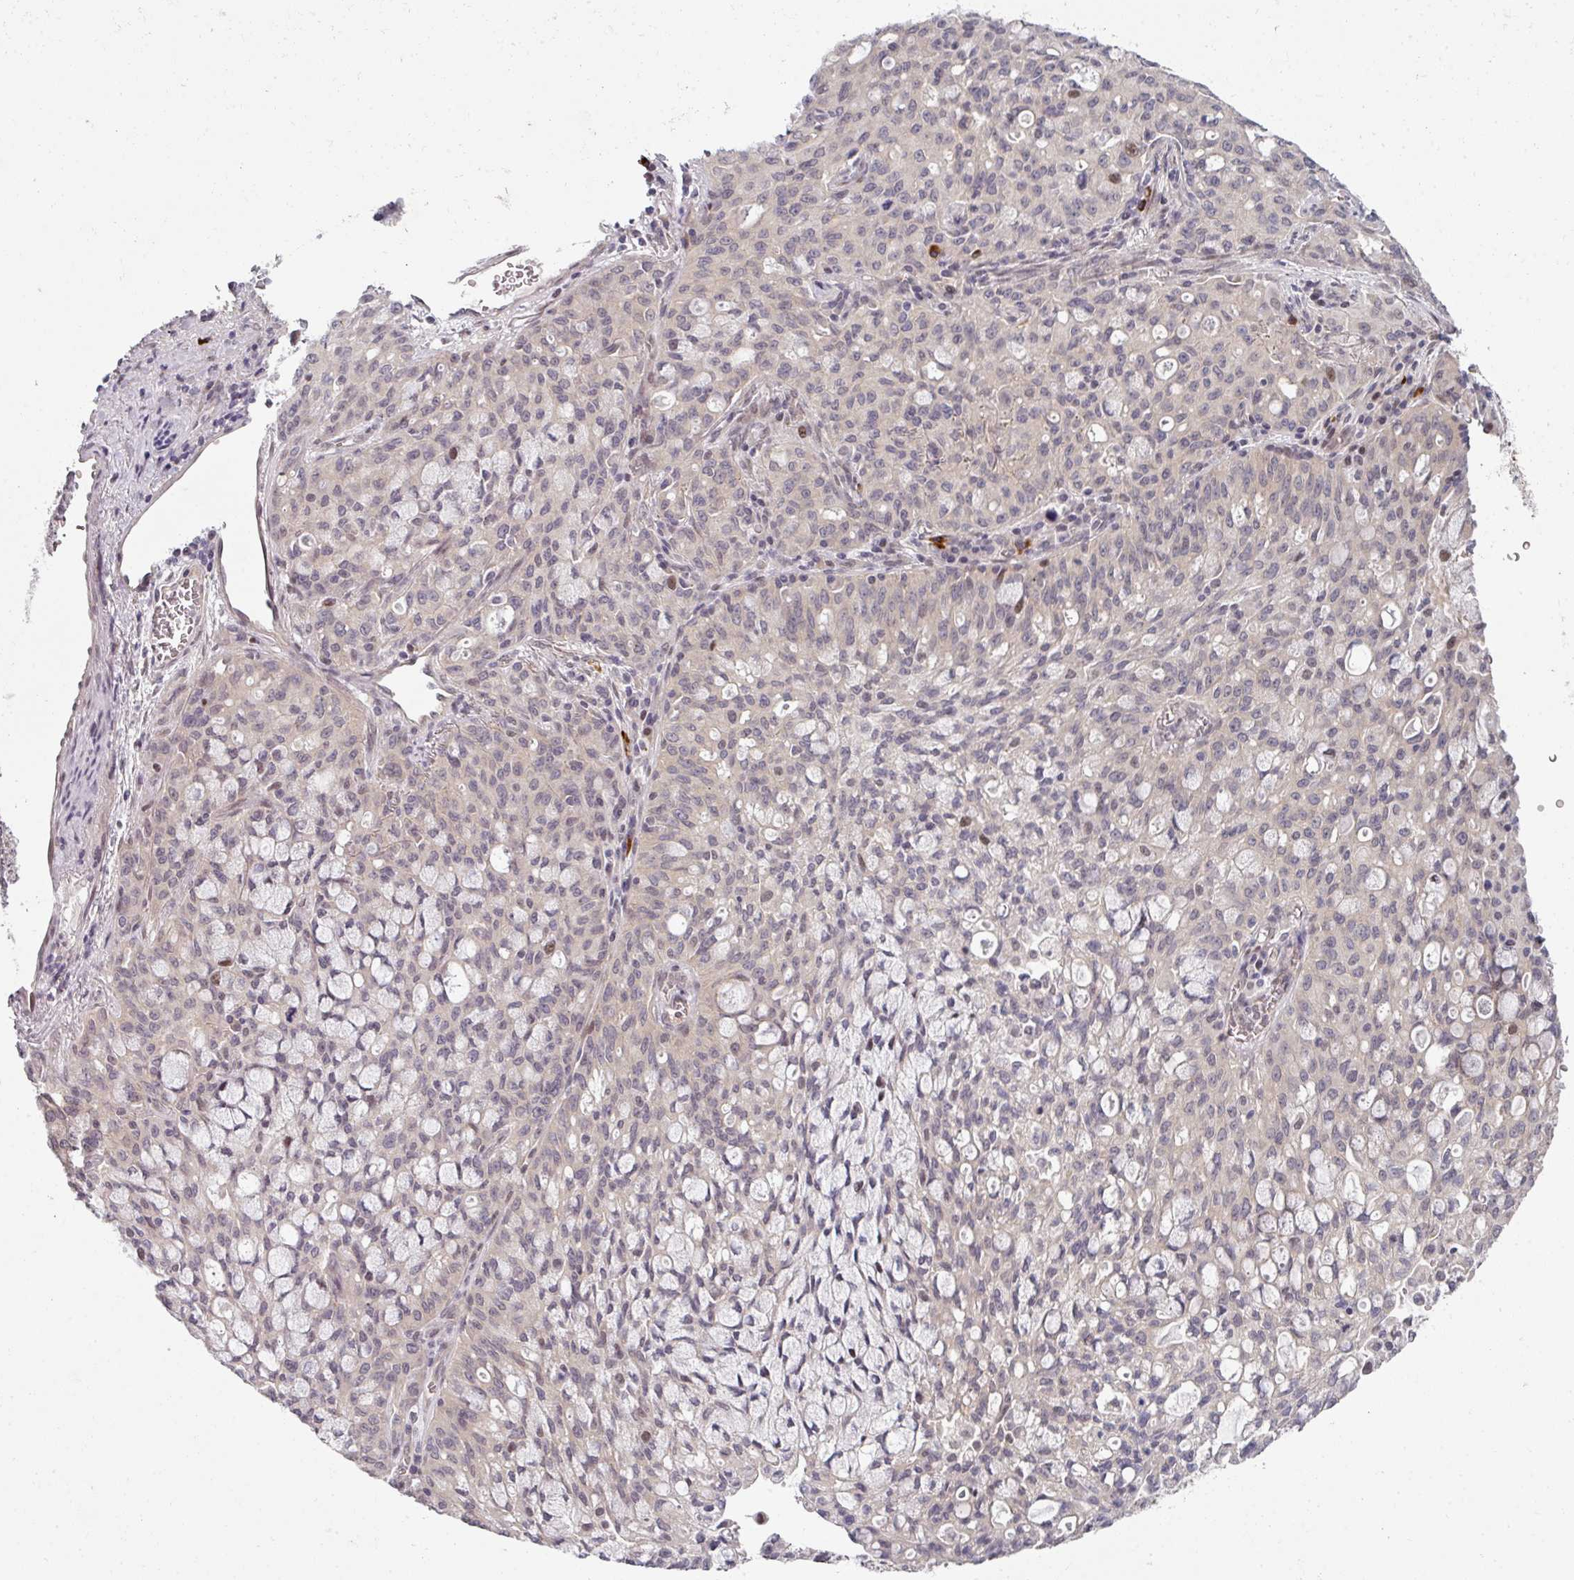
{"staining": {"intensity": "negative", "quantity": "none", "location": "none"}, "tissue": "lung cancer", "cell_type": "Tumor cells", "image_type": "cancer", "snomed": [{"axis": "morphology", "description": "Adenocarcinoma, NOS"}, {"axis": "topography", "description": "Lung"}], "caption": "Adenocarcinoma (lung) stained for a protein using IHC exhibits no positivity tumor cells.", "gene": "TMCC1", "patient": {"sex": "female", "age": 44}}